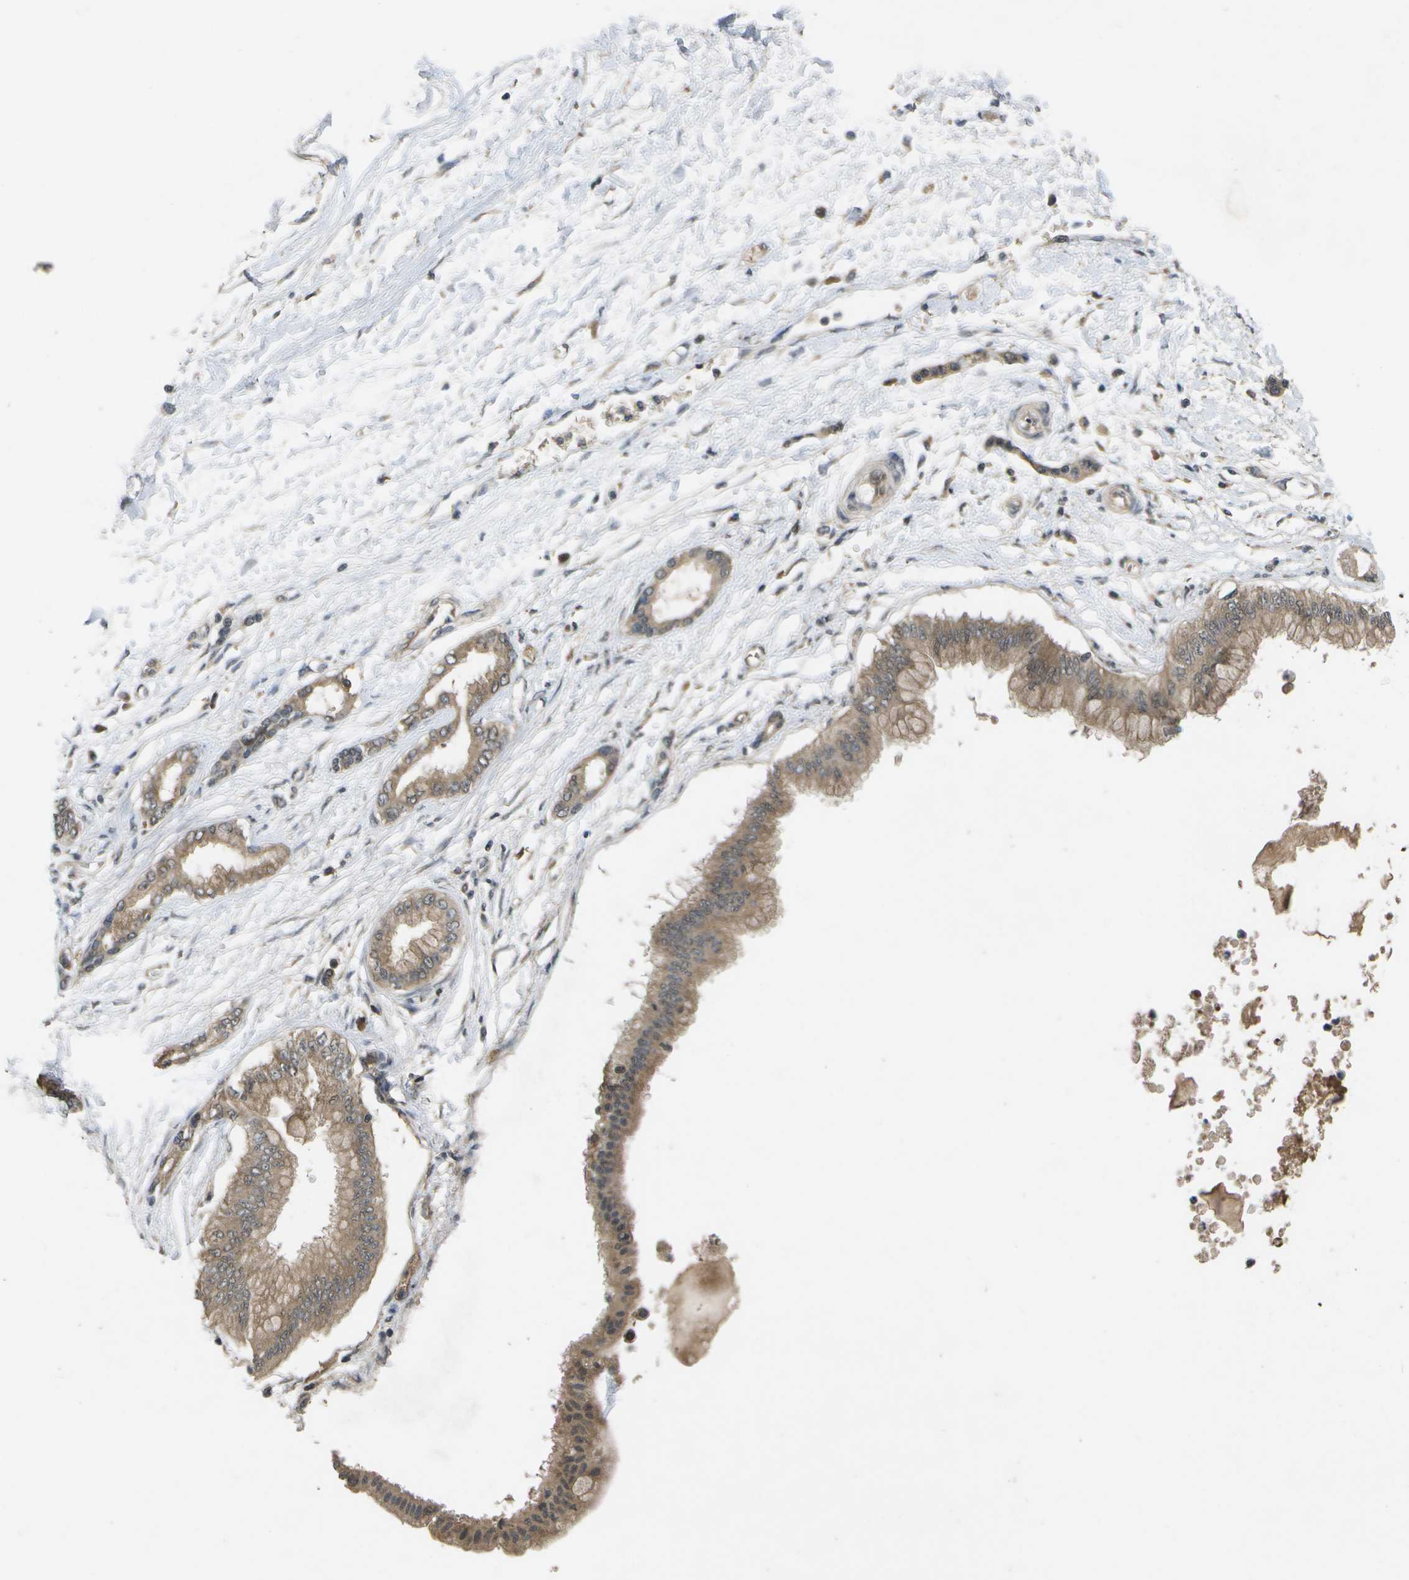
{"staining": {"intensity": "moderate", "quantity": ">75%", "location": "cytoplasmic/membranous"}, "tissue": "pancreatic cancer", "cell_type": "Tumor cells", "image_type": "cancer", "snomed": [{"axis": "morphology", "description": "Adenocarcinoma, NOS"}, {"axis": "topography", "description": "Pancreas"}], "caption": "Immunohistochemistry (IHC) of pancreatic cancer reveals medium levels of moderate cytoplasmic/membranous positivity in approximately >75% of tumor cells.", "gene": "ALAS1", "patient": {"sex": "male", "age": 56}}